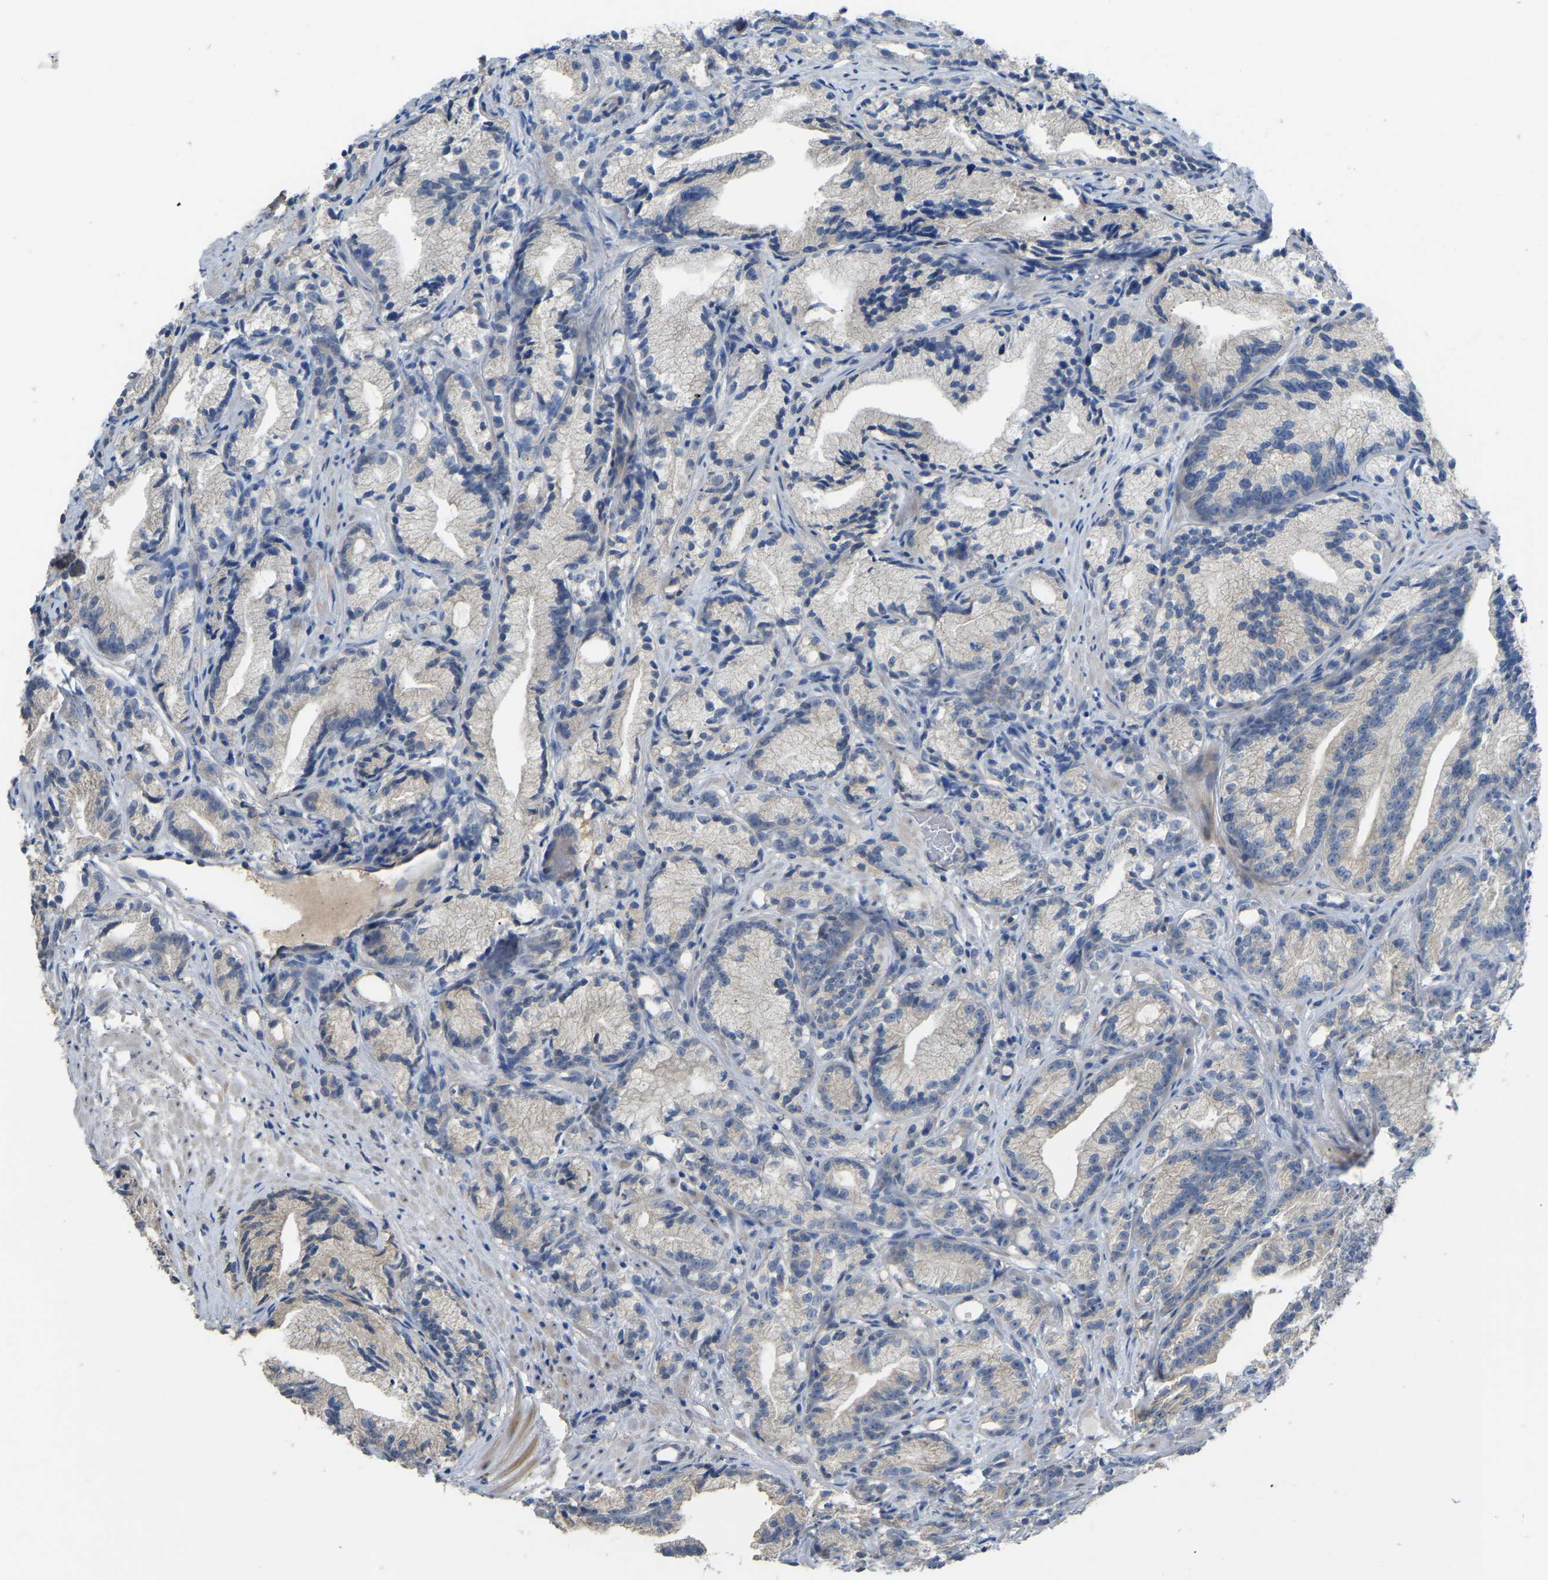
{"staining": {"intensity": "negative", "quantity": "none", "location": "none"}, "tissue": "prostate cancer", "cell_type": "Tumor cells", "image_type": "cancer", "snomed": [{"axis": "morphology", "description": "Adenocarcinoma, Low grade"}, {"axis": "topography", "description": "Prostate"}], "caption": "High magnification brightfield microscopy of prostate cancer (adenocarcinoma (low-grade)) stained with DAB (3,3'-diaminobenzidine) (brown) and counterstained with hematoxylin (blue): tumor cells show no significant staining.", "gene": "HIGD2B", "patient": {"sex": "male", "age": 89}}